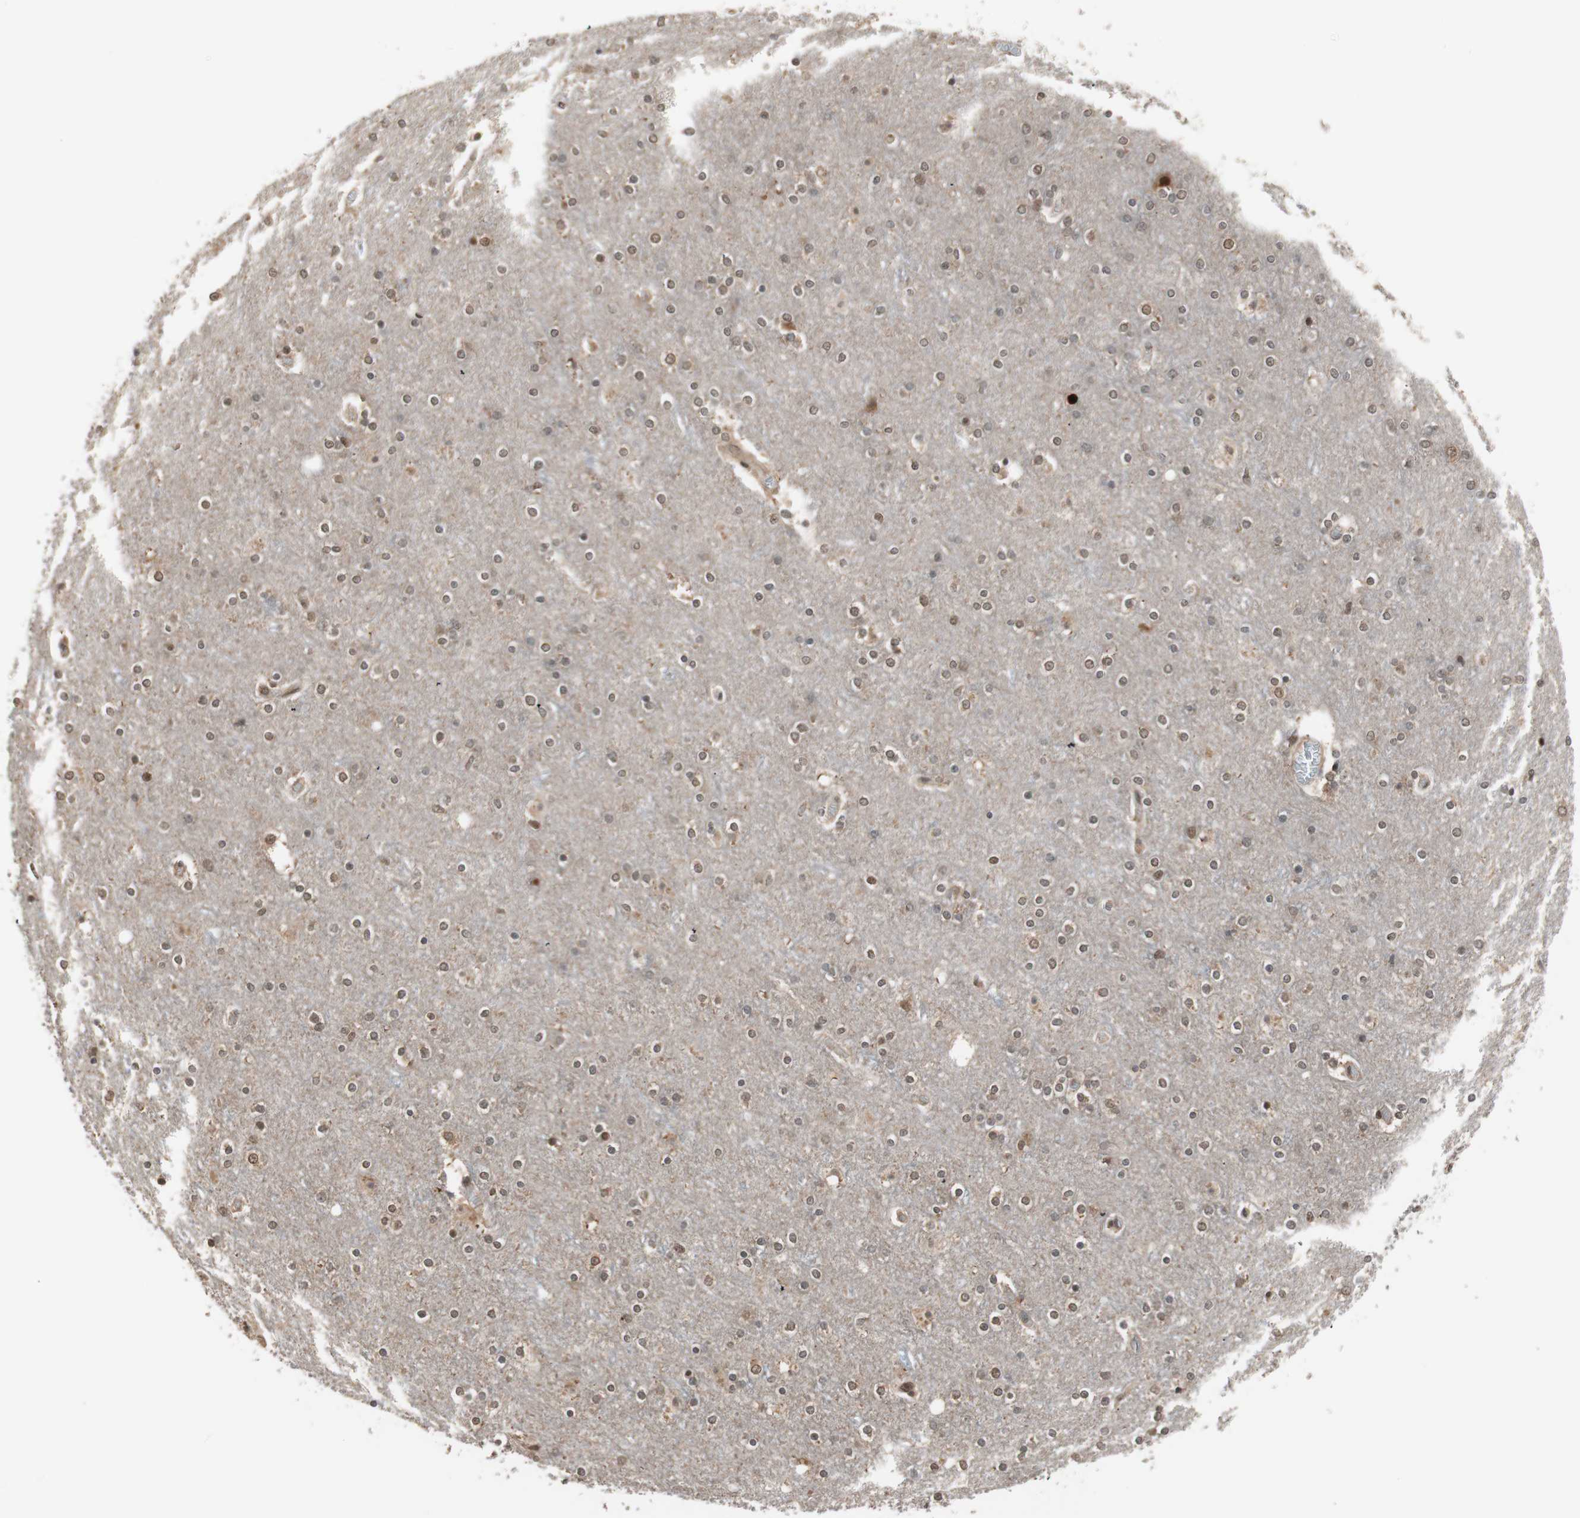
{"staining": {"intensity": "weak", "quantity": "25%-75%", "location": "cytoplasmic/membranous,nuclear"}, "tissue": "cerebral cortex", "cell_type": "Endothelial cells", "image_type": "normal", "snomed": [{"axis": "morphology", "description": "Normal tissue, NOS"}, {"axis": "topography", "description": "Cerebral cortex"}], "caption": "A brown stain labels weak cytoplasmic/membranous,nuclear expression of a protein in endothelial cells of unremarkable human cerebral cortex. Using DAB (3,3'-diaminobenzidine) (brown) and hematoxylin (blue) stains, captured at high magnification using brightfield microscopy.", "gene": "DRAP1", "patient": {"sex": "female", "age": 54}}